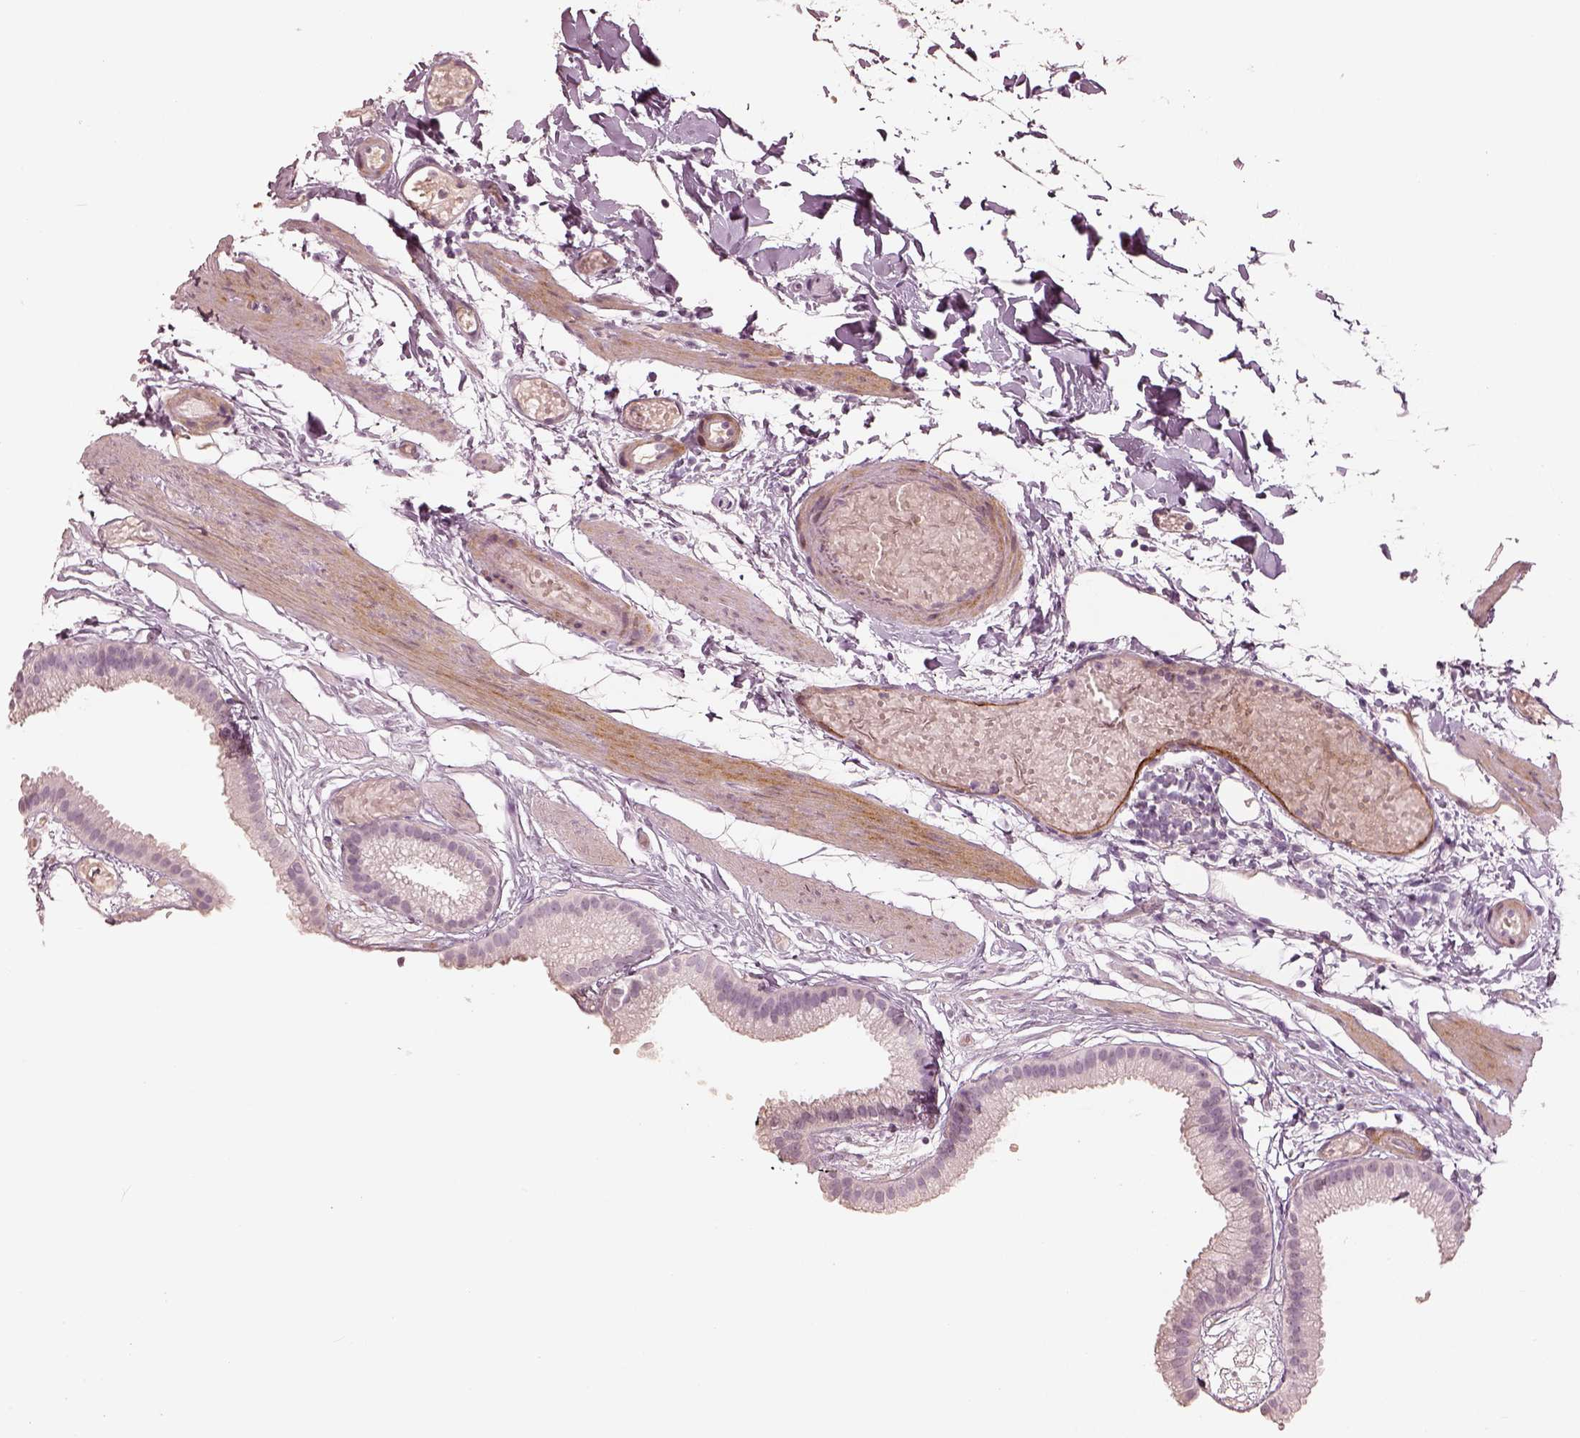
{"staining": {"intensity": "negative", "quantity": "none", "location": "none"}, "tissue": "gallbladder", "cell_type": "Glandular cells", "image_type": "normal", "snomed": [{"axis": "morphology", "description": "Normal tissue, NOS"}, {"axis": "topography", "description": "Gallbladder"}], "caption": "DAB immunohistochemical staining of unremarkable gallbladder displays no significant expression in glandular cells.", "gene": "MADCAM1", "patient": {"sex": "female", "age": 45}}